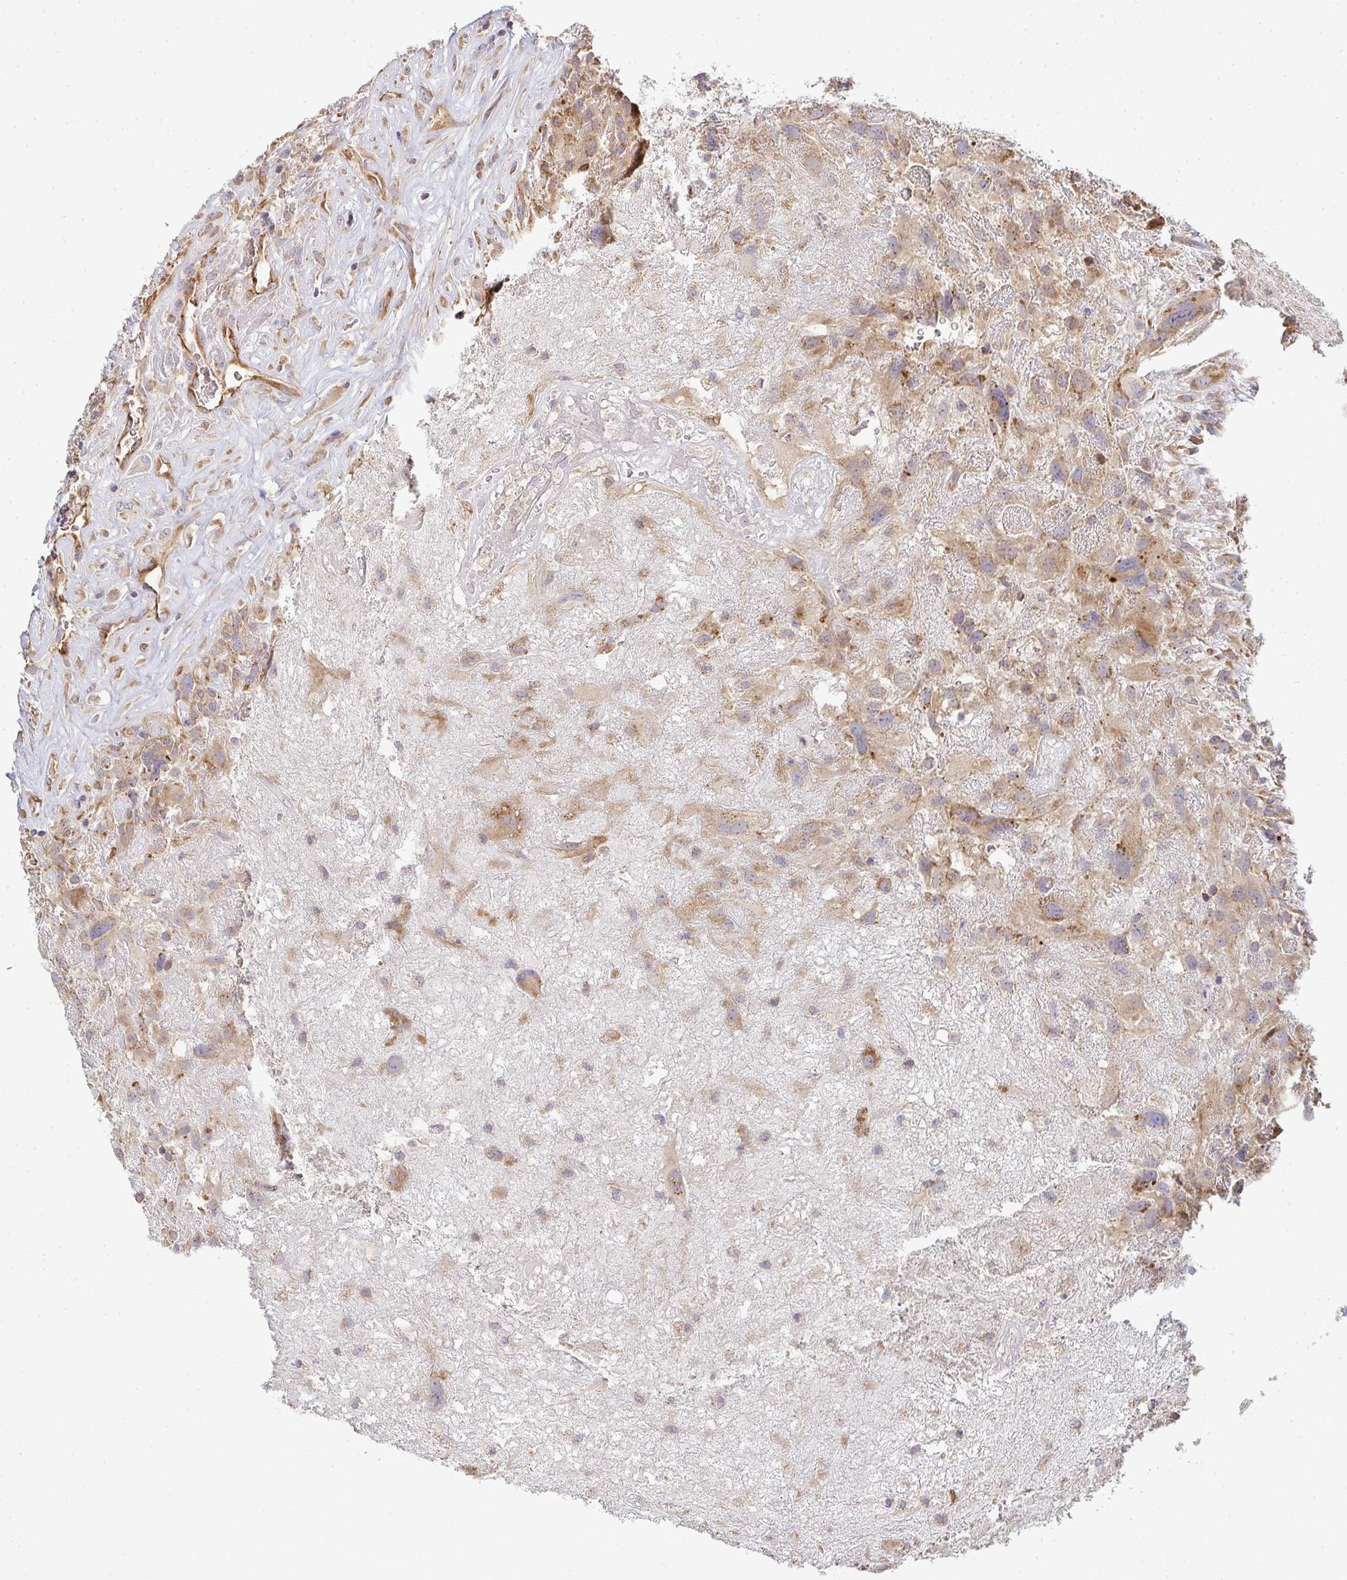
{"staining": {"intensity": "weak", "quantity": ">75%", "location": "cytoplasmic/membranous"}, "tissue": "glioma", "cell_type": "Tumor cells", "image_type": "cancer", "snomed": [{"axis": "morphology", "description": "Glioma, malignant, High grade"}, {"axis": "topography", "description": "Brain"}], "caption": "Glioma stained with IHC exhibits weak cytoplasmic/membranous expression in about >75% of tumor cells. (brown staining indicates protein expression, while blue staining denotes nuclei).", "gene": "B4GALT6", "patient": {"sex": "male", "age": 46}}